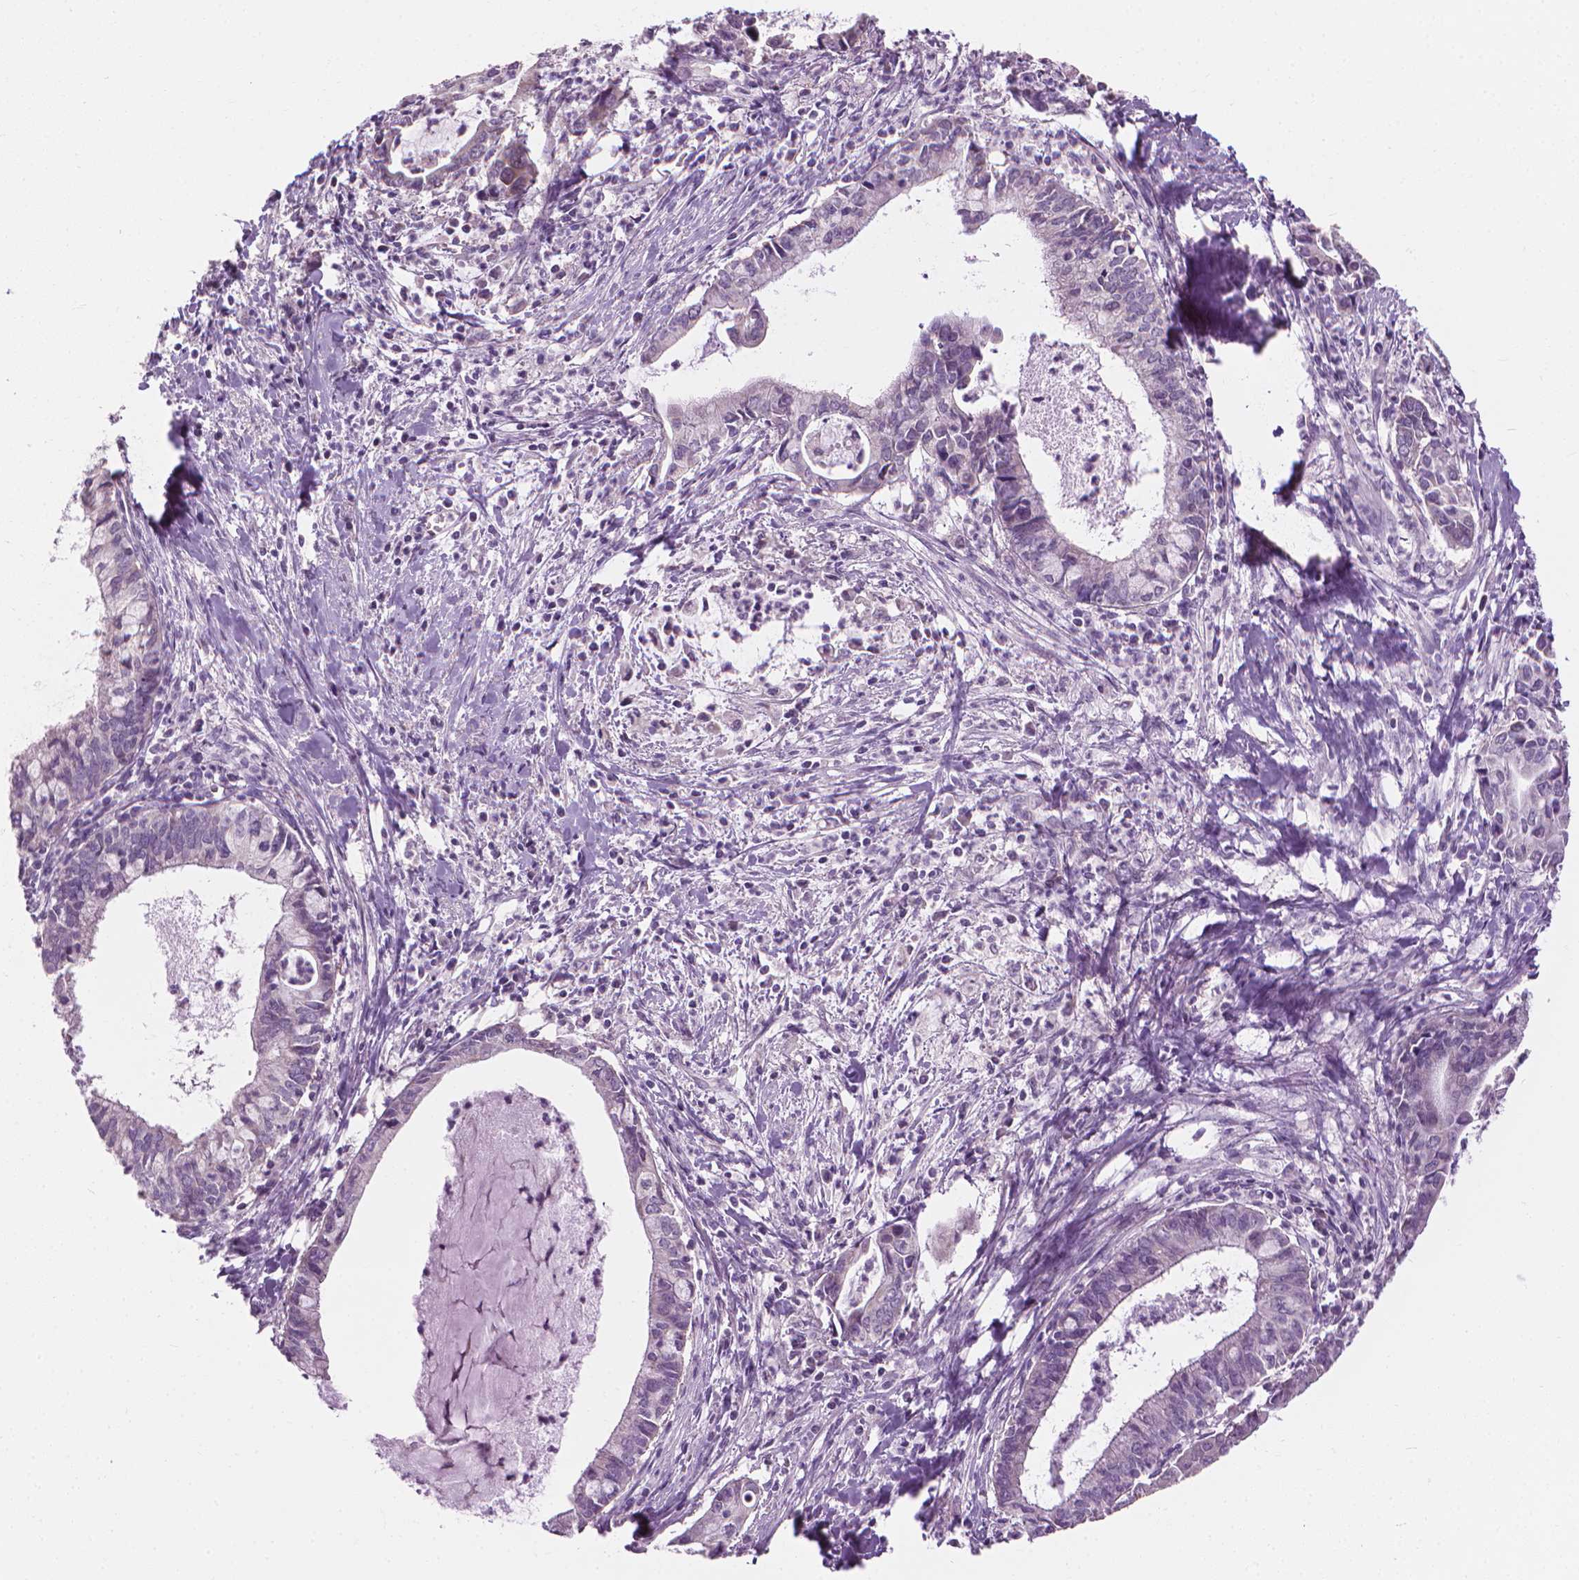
{"staining": {"intensity": "negative", "quantity": "none", "location": "none"}, "tissue": "cervical cancer", "cell_type": "Tumor cells", "image_type": "cancer", "snomed": [{"axis": "morphology", "description": "Adenocarcinoma, NOS"}, {"axis": "topography", "description": "Cervix"}], "caption": "Immunohistochemistry (IHC) micrograph of neoplastic tissue: human cervical adenocarcinoma stained with DAB demonstrates no significant protein expression in tumor cells.", "gene": "CFAP126", "patient": {"sex": "female", "age": 42}}